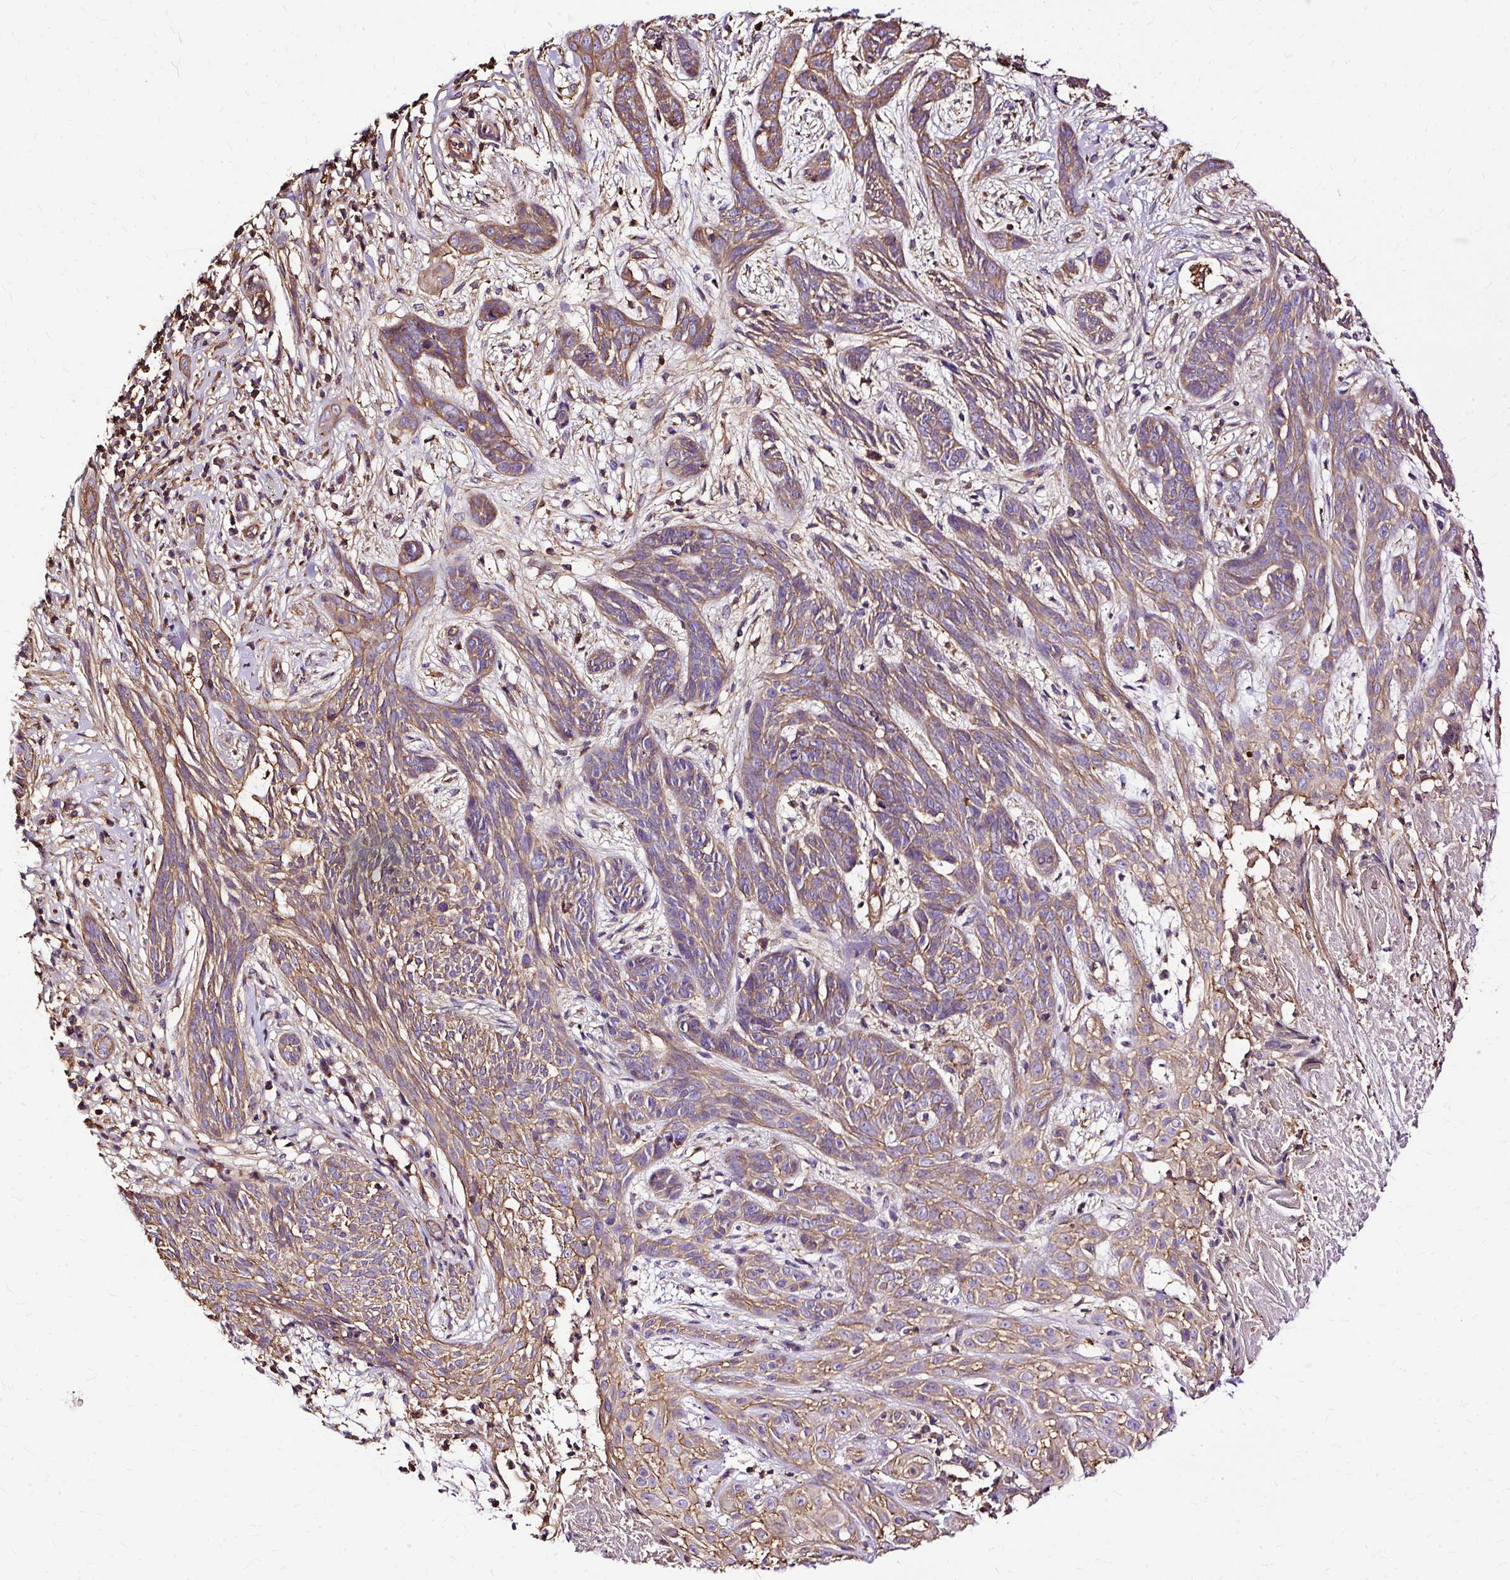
{"staining": {"intensity": "moderate", "quantity": ">75%", "location": "cytoplasmic/membranous"}, "tissue": "skin cancer", "cell_type": "Tumor cells", "image_type": "cancer", "snomed": [{"axis": "morphology", "description": "Basal cell carcinoma"}, {"axis": "topography", "description": "Skin"}, {"axis": "topography", "description": "Skin, foot"}], "caption": "Skin cancer (basal cell carcinoma) stained with a protein marker shows moderate staining in tumor cells.", "gene": "KLHL11", "patient": {"sex": "female", "age": 86}}